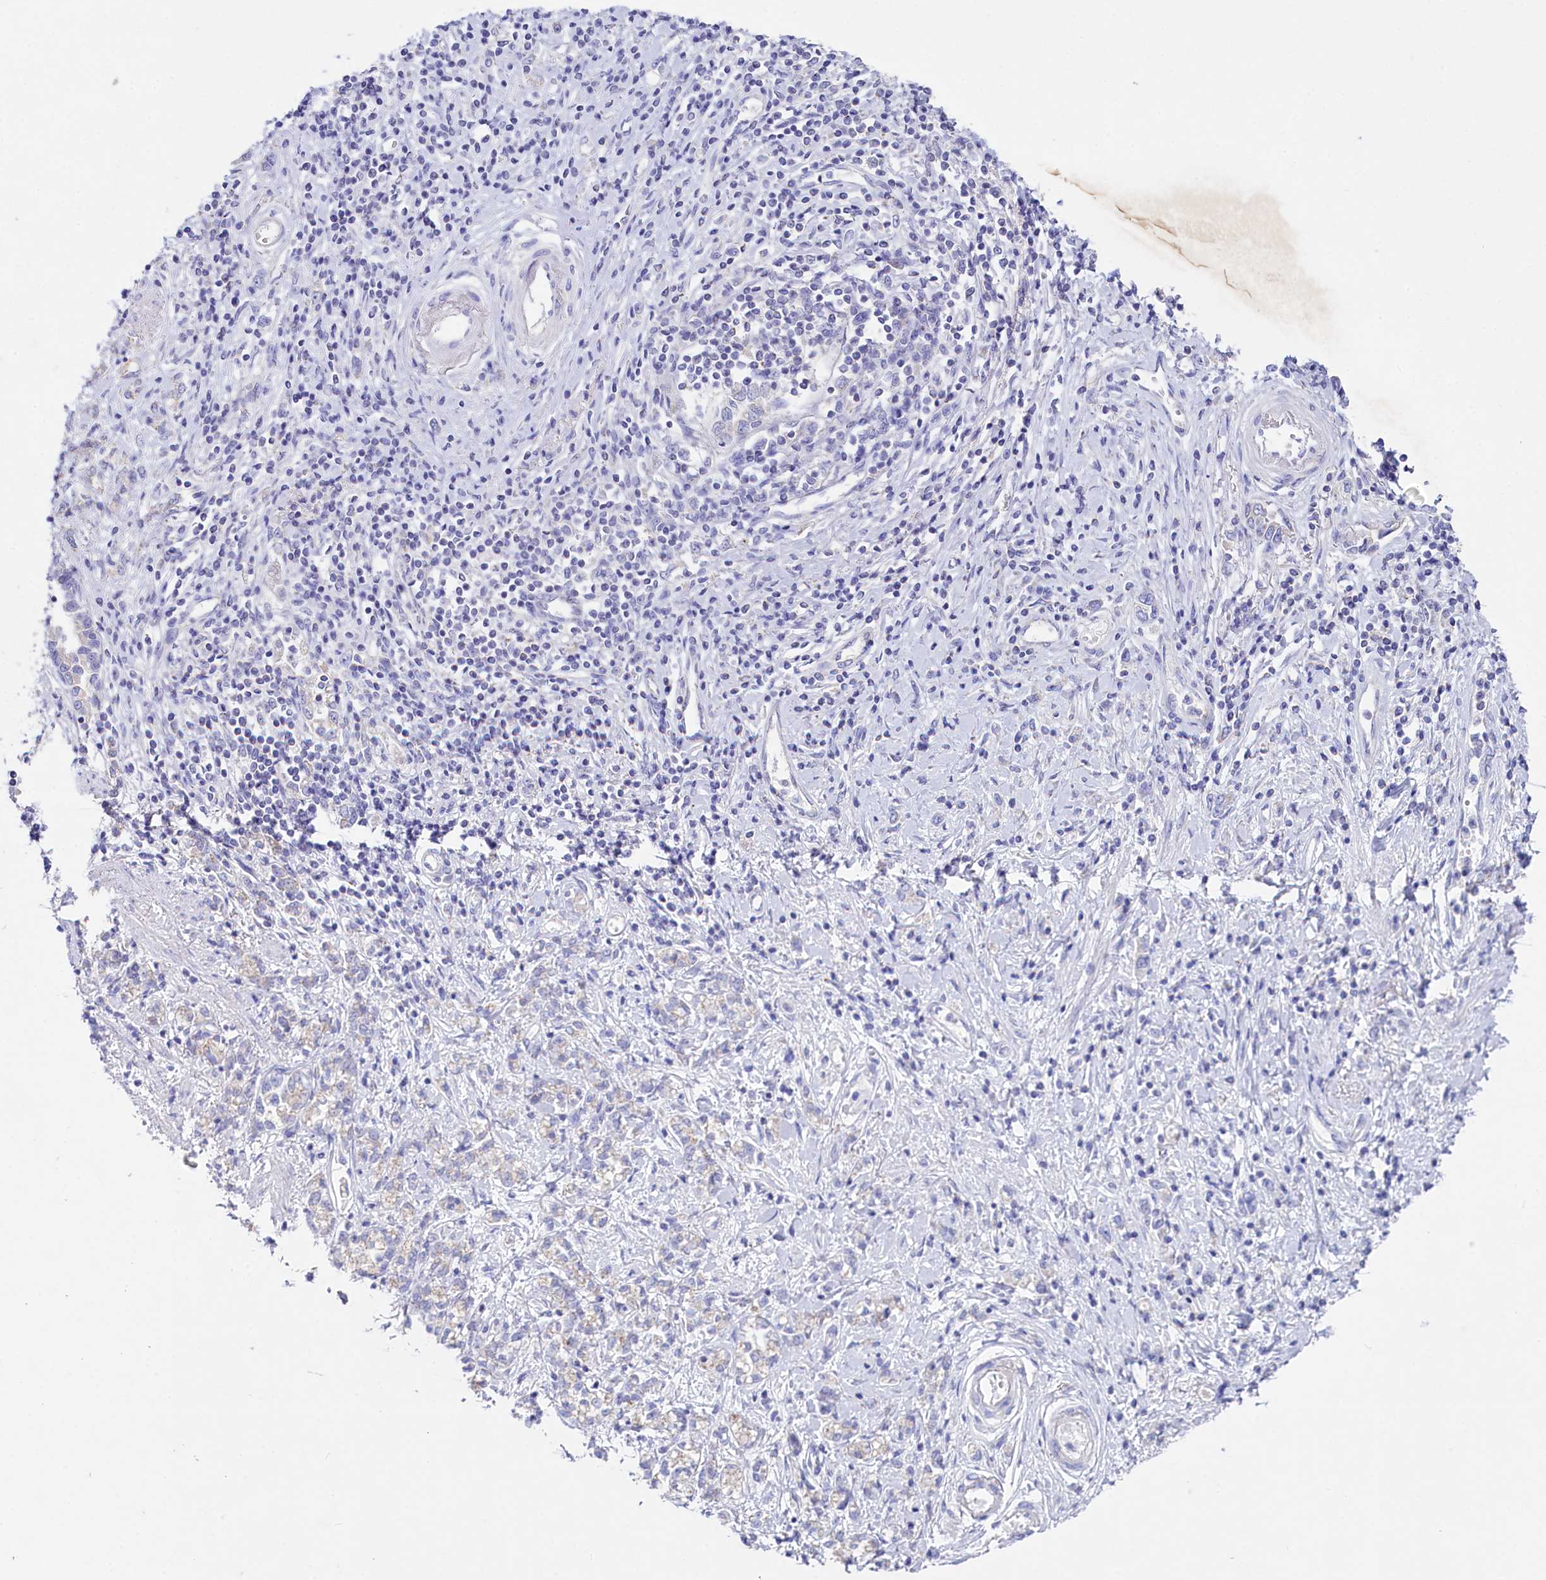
{"staining": {"intensity": "negative", "quantity": "none", "location": "none"}, "tissue": "stomach cancer", "cell_type": "Tumor cells", "image_type": "cancer", "snomed": [{"axis": "morphology", "description": "Adenocarcinoma, NOS"}, {"axis": "topography", "description": "Stomach"}], "caption": "Immunohistochemistry of human stomach adenocarcinoma exhibits no staining in tumor cells.", "gene": "VPS26B", "patient": {"sex": "female", "age": 76}}